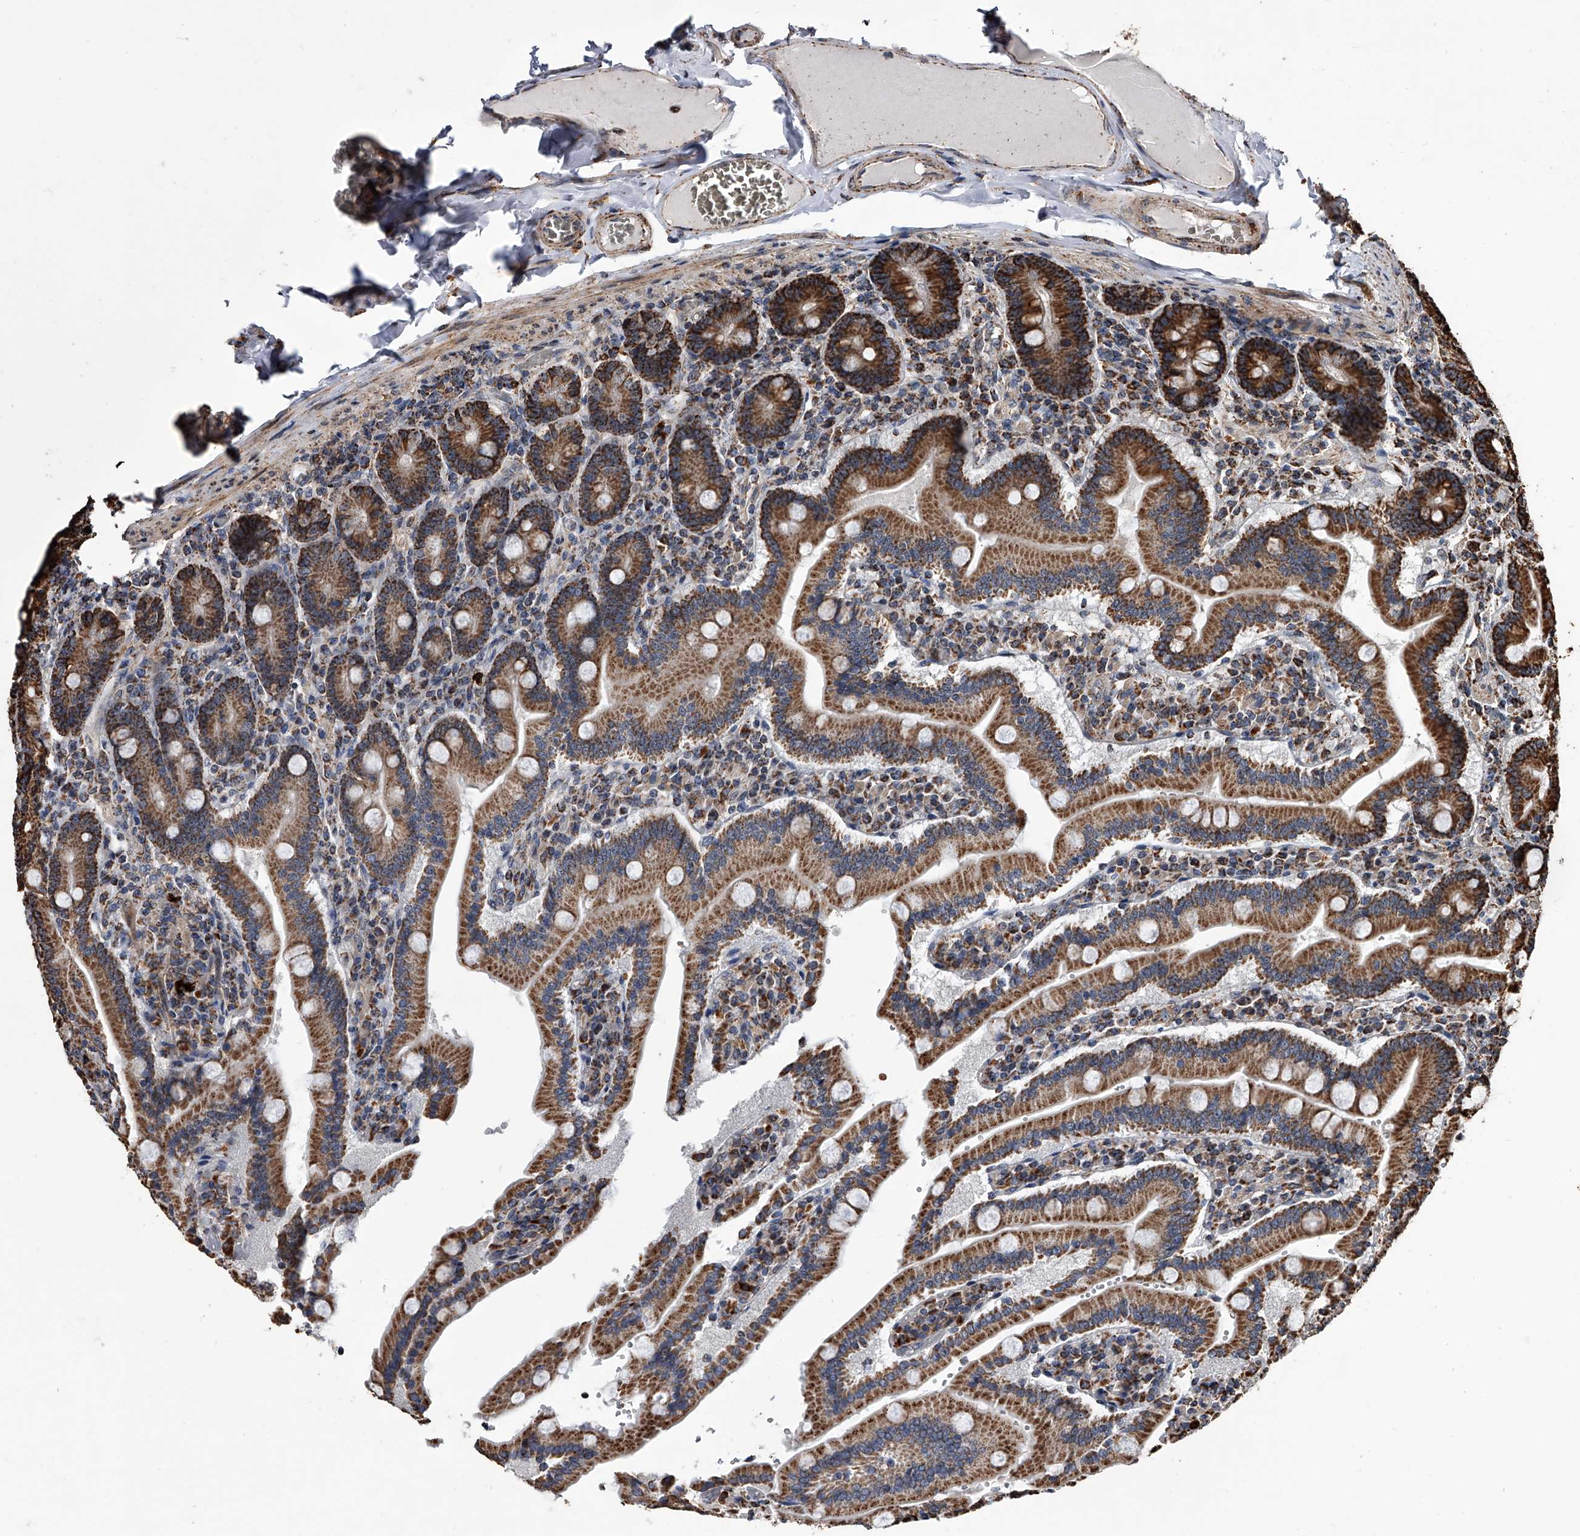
{"staining": {"intensity": "strong", "quantity": ">75%", "location": "cytoplasmic/membranous"}, "tissue": "duodenum", "cell_type": "Glandular cells", "image_type": "normal", "snomed": [{"axis": "morphology", "description": "Normal tissue, NOS"}, {"axis": "topography", "description": "Duodenum"}], "caption": "Strong cytoplasmic/membranous staining is present in about >75% of glandular cells in unremarkable duodenum. The staining is performed using DAB brown chromogen to label protein expression. The nuclei are counter-stained blue using hematoxylin.", "gene": "SMPDL3A", "patient": {"sex": "female", "age": 62}}